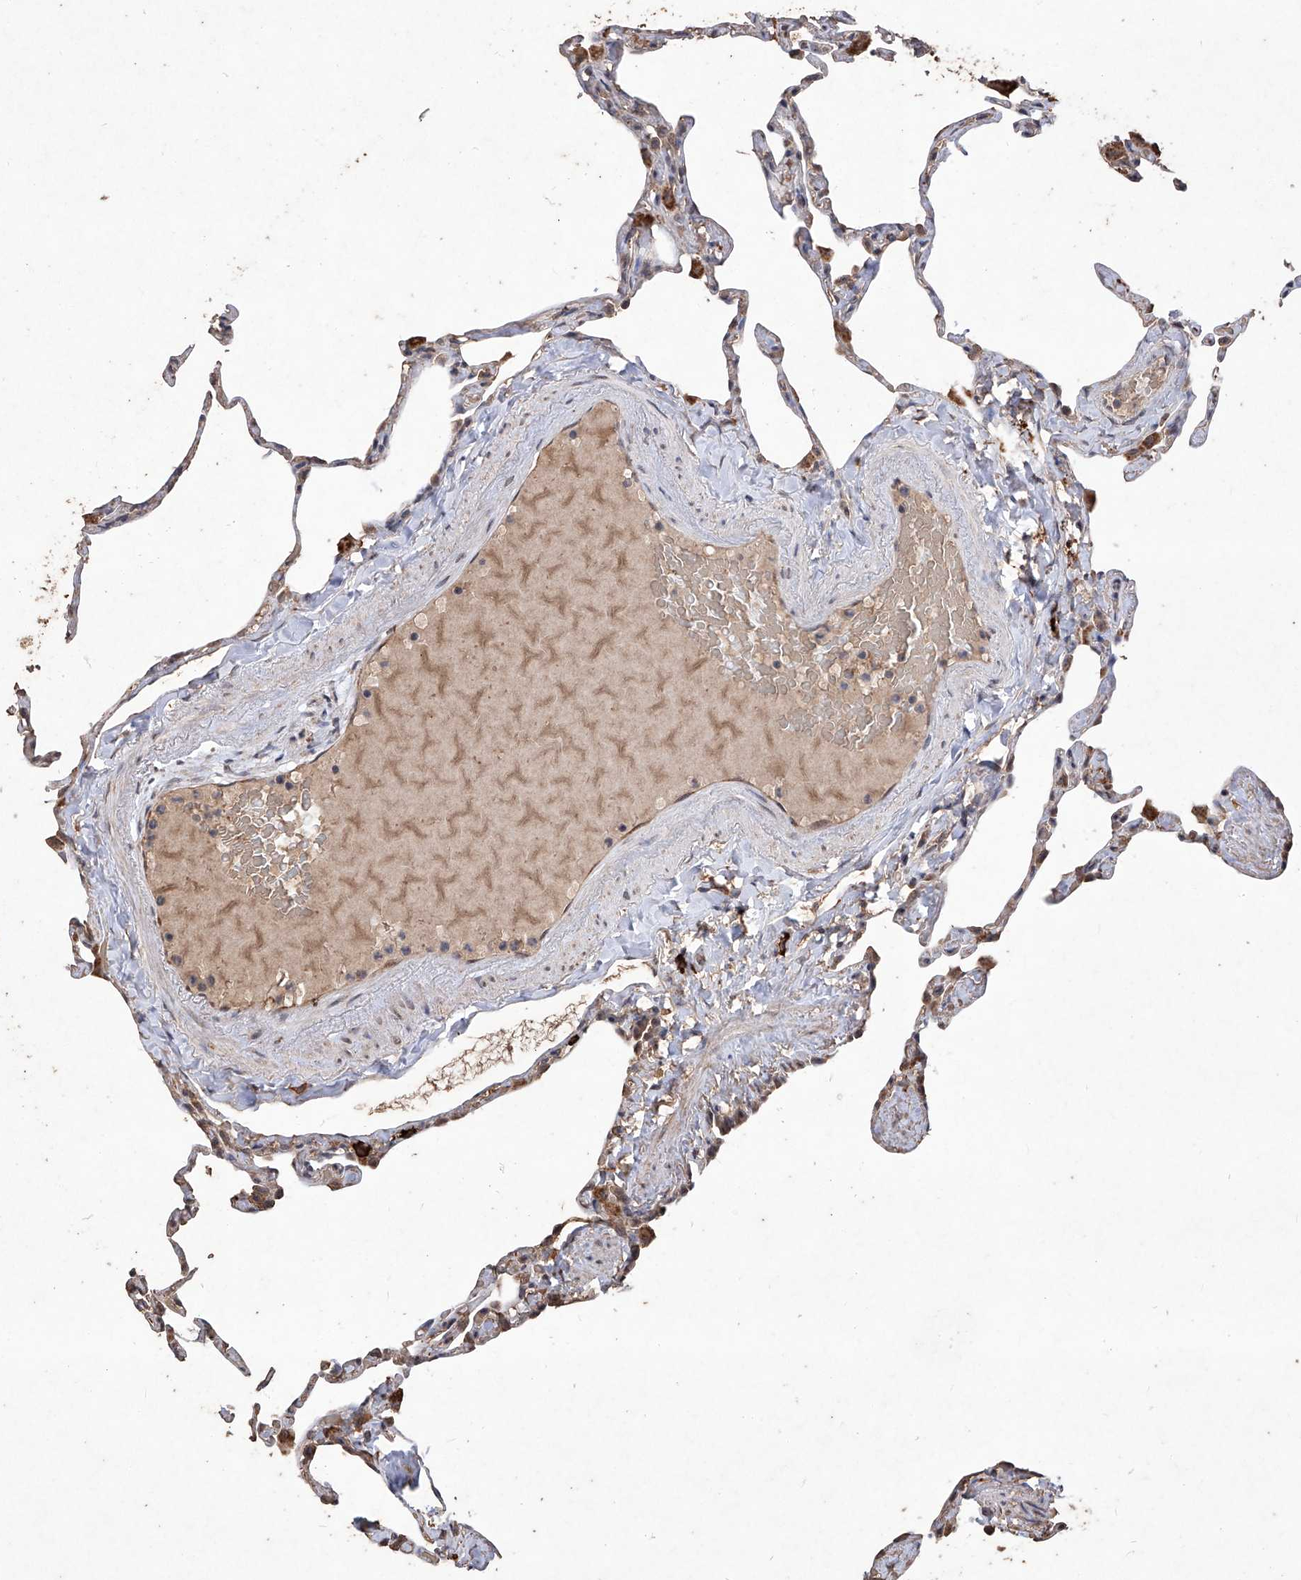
{"staining": {"intensity": "weak", "quantity": "<25%", "location": "cytoplasmic/membranous"}, "tissue": "lung", "cell_type": "Alveolar cells", "image_type": "normal", "snomed": [{"axis": "morphology", "description": "Normal tissue, NOS"}, {"axis": "topography", "description": "Lung"}], "caption": "A high-resolution histopathology image shows immunohistochemistry staining of normal lung, which demonstrates no significant positivity in alveolar cells. The staining was performed using DAB (3,3'-diaminobenzidine) to visualize the protein expression in brown, while the nuclei were stained in blue with hematoxylin (Magnification: 20x).", "gene": "EML1", "patient": {"sex": "male", "age": 65}}